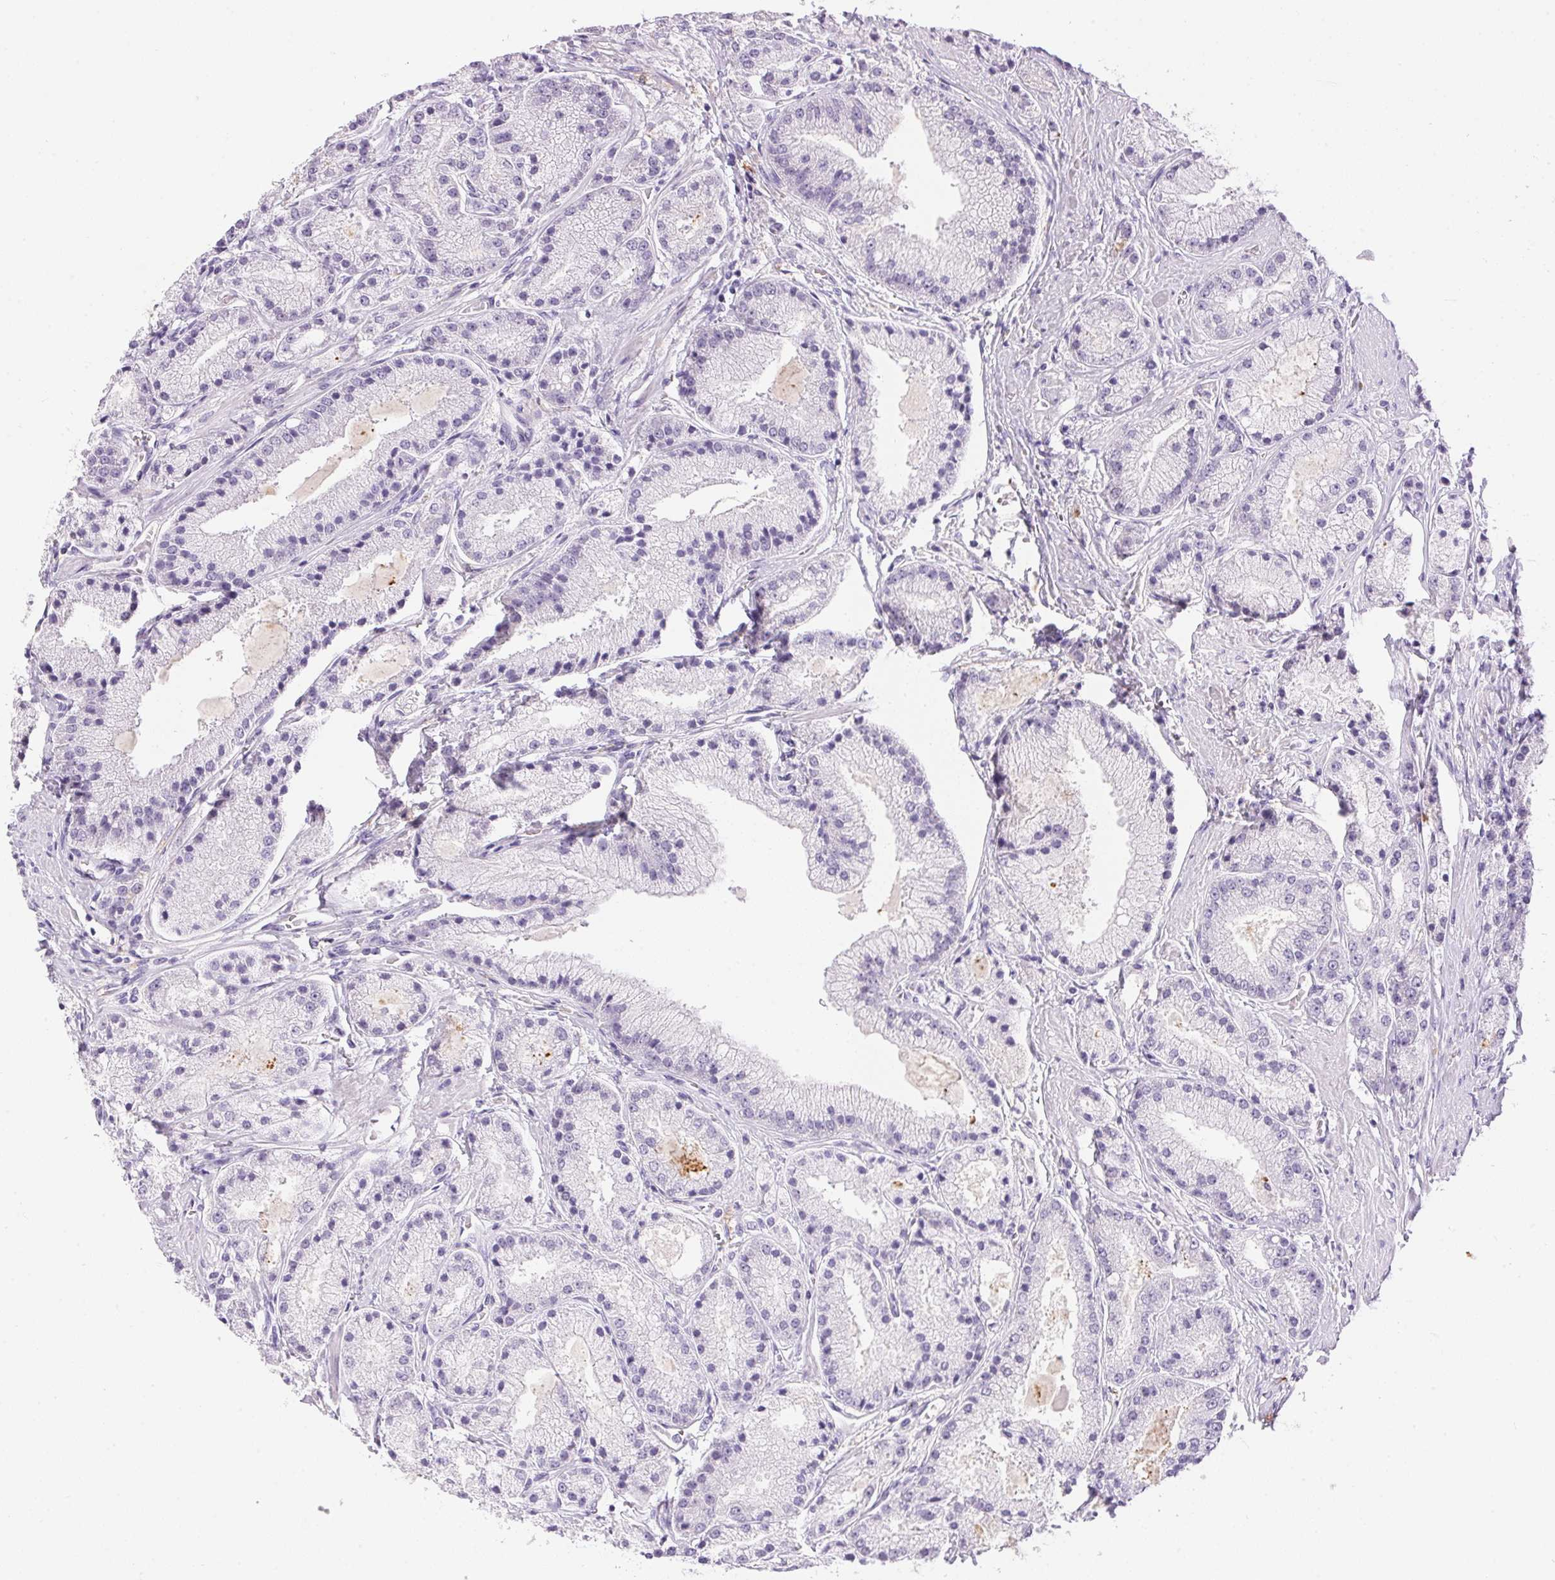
{"staining": {"intensity": "negative", "quantity": "none", "location": "none"}, "tissue": "prostate cancer", "cell_type": "Tumor cells", "image_type": "cancer", "snomed": [{"axis": "morphology", "description": "Adenocarcinoma, High grade"}, {"axis": "topography", "description": "Prostate"}], "caption": "High power microscopy micrograph of an immunohistochemistry image of prostate high-grade adenocarcinoma, revealing no significant positivity in tumor cells. The staining is performed using DAB (3,3'-diaminobenzidine) brown chromogen with nuclei counter-stained in using hematoxylin.", "gene": "PNLIPRP3", "patient": {"sex": "male", "age": 67}}